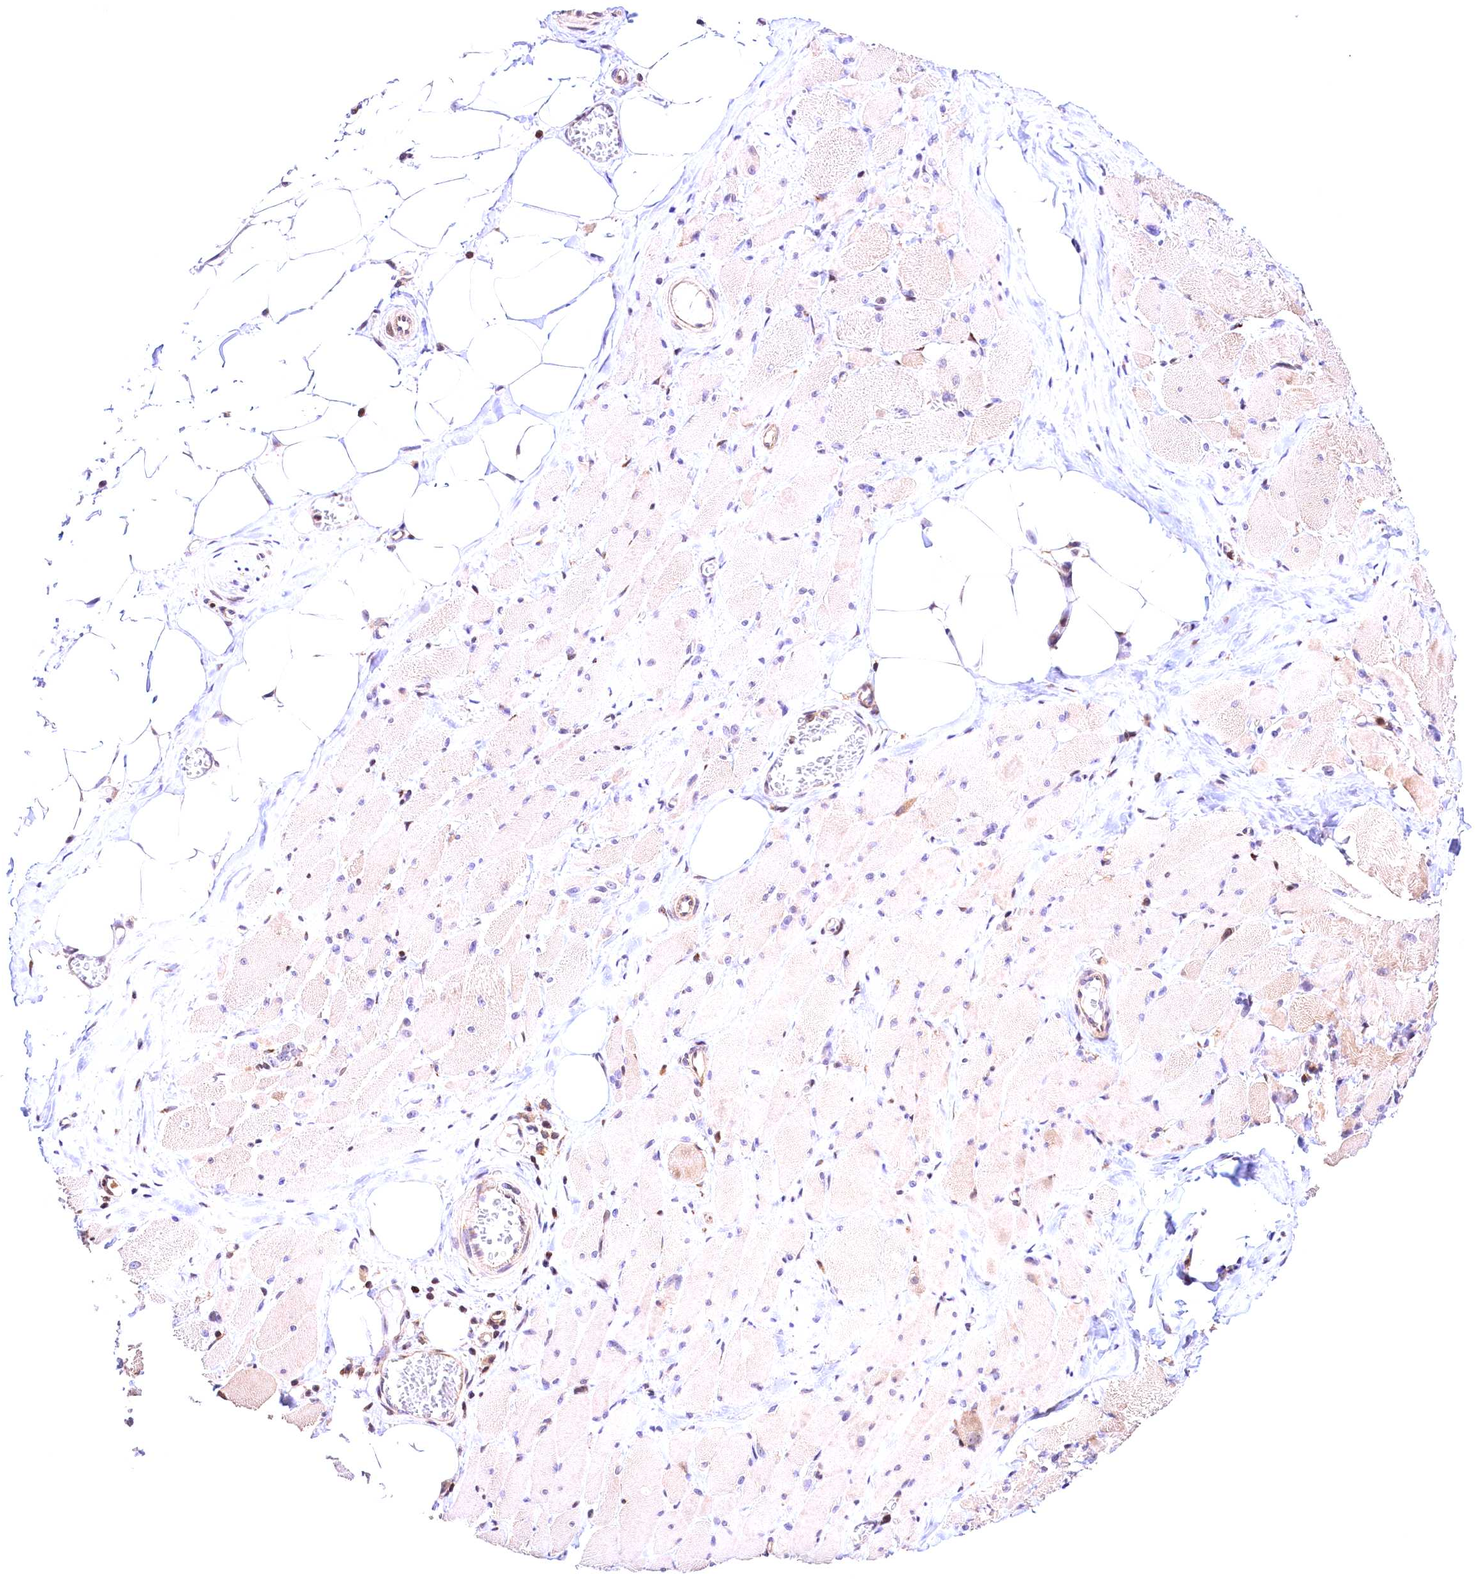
{"staining": {"intensity": "weak", "quantity": "<25%", "location": "cytoplasmic/membranous,nuclear"}, "tissue": "skeletal muscle", "cell_type": "Myocytes", "image_type": "normal", "snomed": [{"axis": "morphology", "description": "Normal tissue, NOS"}, {"axis": "morphology", "description": "Basal cell carcinoma"}, {"axis": "topography", "description": "Skeletal muscle"}], "caption": "DAB (3,3'-diaminobenzidine) immunohistochemical staining of benign skeletal muscle demonstrates no significant positivity in myocytes. (DAB immunohistochemistry, high magnification).", "gene": "CHORDC1", "patient": {"sex": "female", "age": 64}}